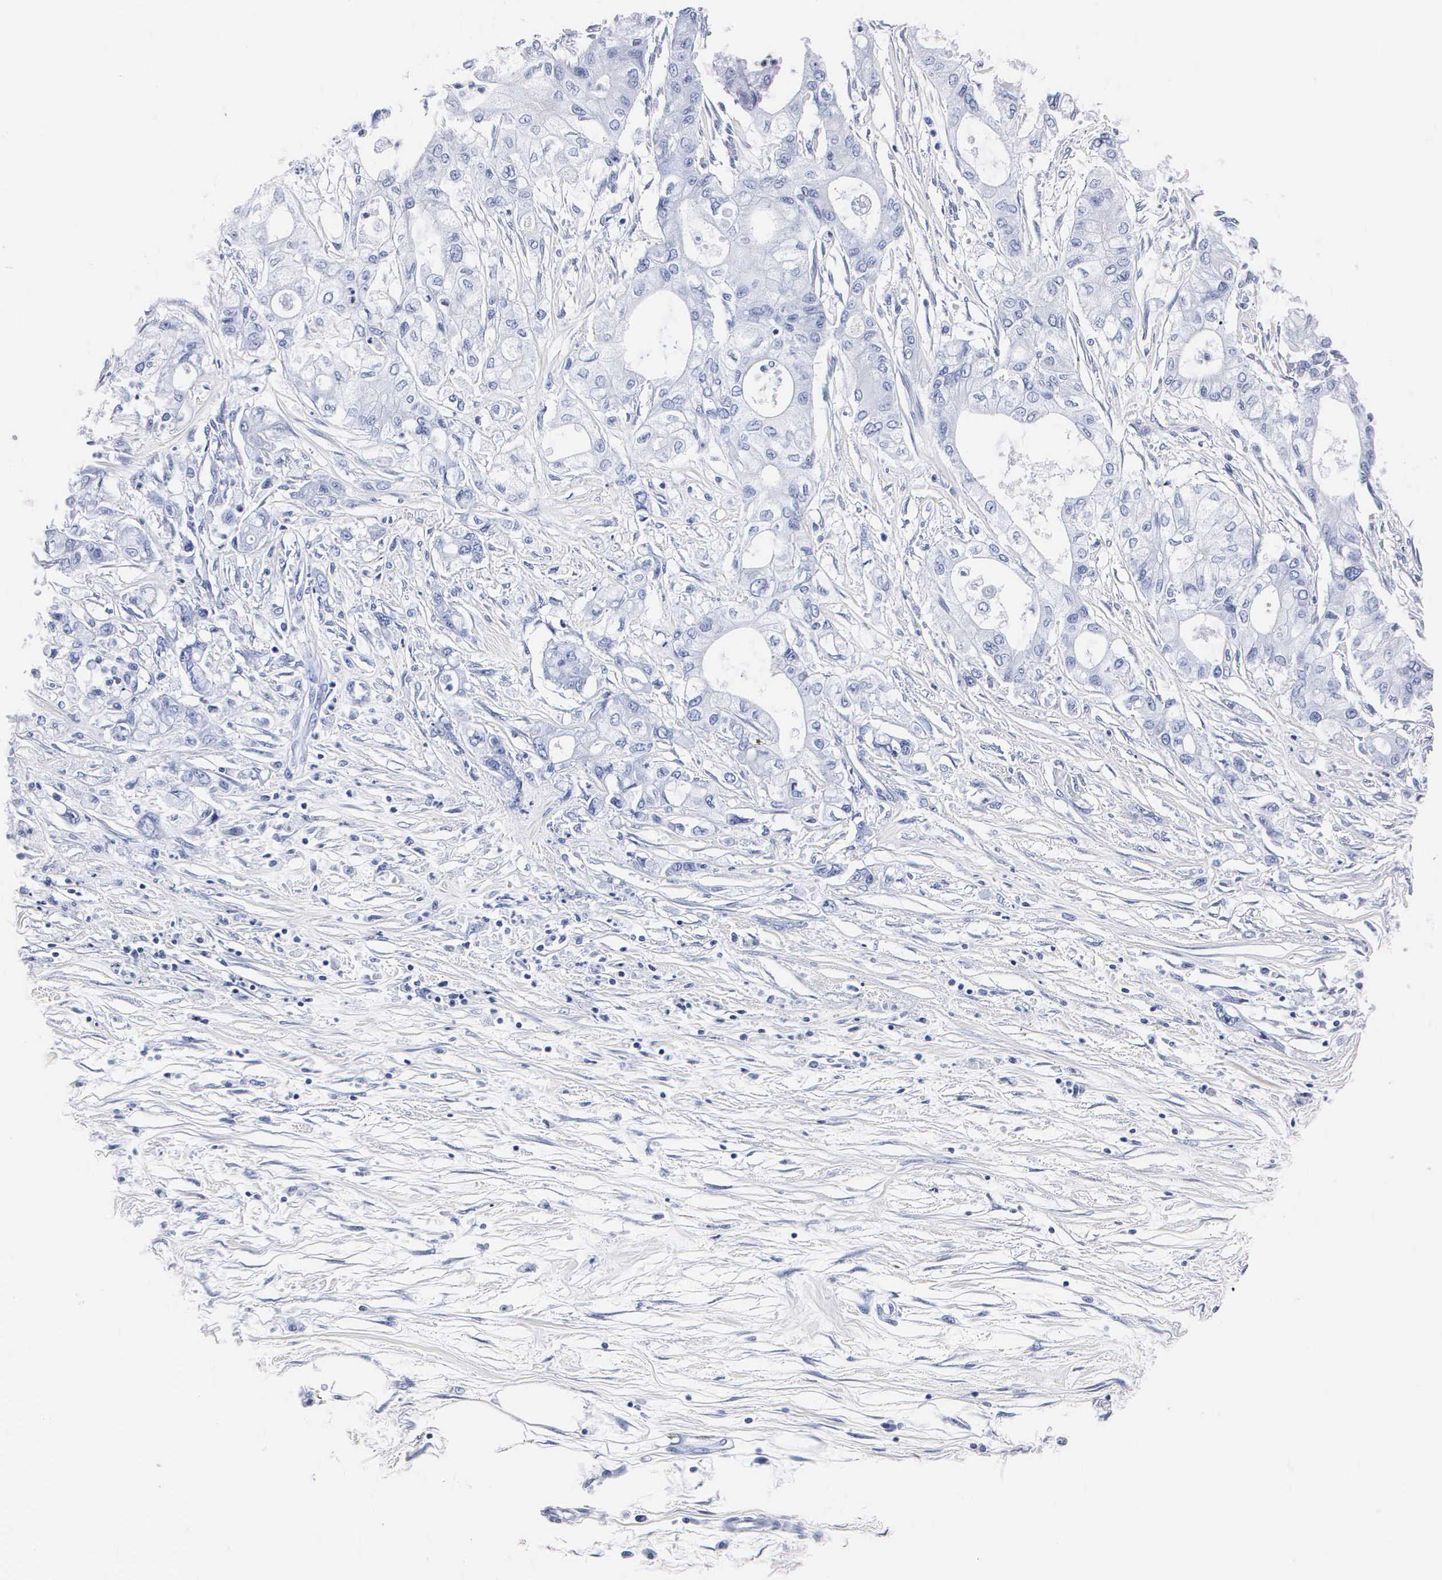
{"staining": {"intensity": "negative", "quantity": "none", "location": "none"}, "tissue": "pancreatic cancer", "cell_type": "Tumor cells", "image_type": "cancer", "snomed": [{"axis": "morphology", "description": "Adenocarcinoma, NOS"}, {"axis": "topography", "description": "Pancreas"}], "caption": "Immunohistochemistry (IHC) of human adenocarcinoma (pancreatic) shows no positivity in tumor cells.", "gene": "MB", "patient": {"sex": "male", "age": 79}}